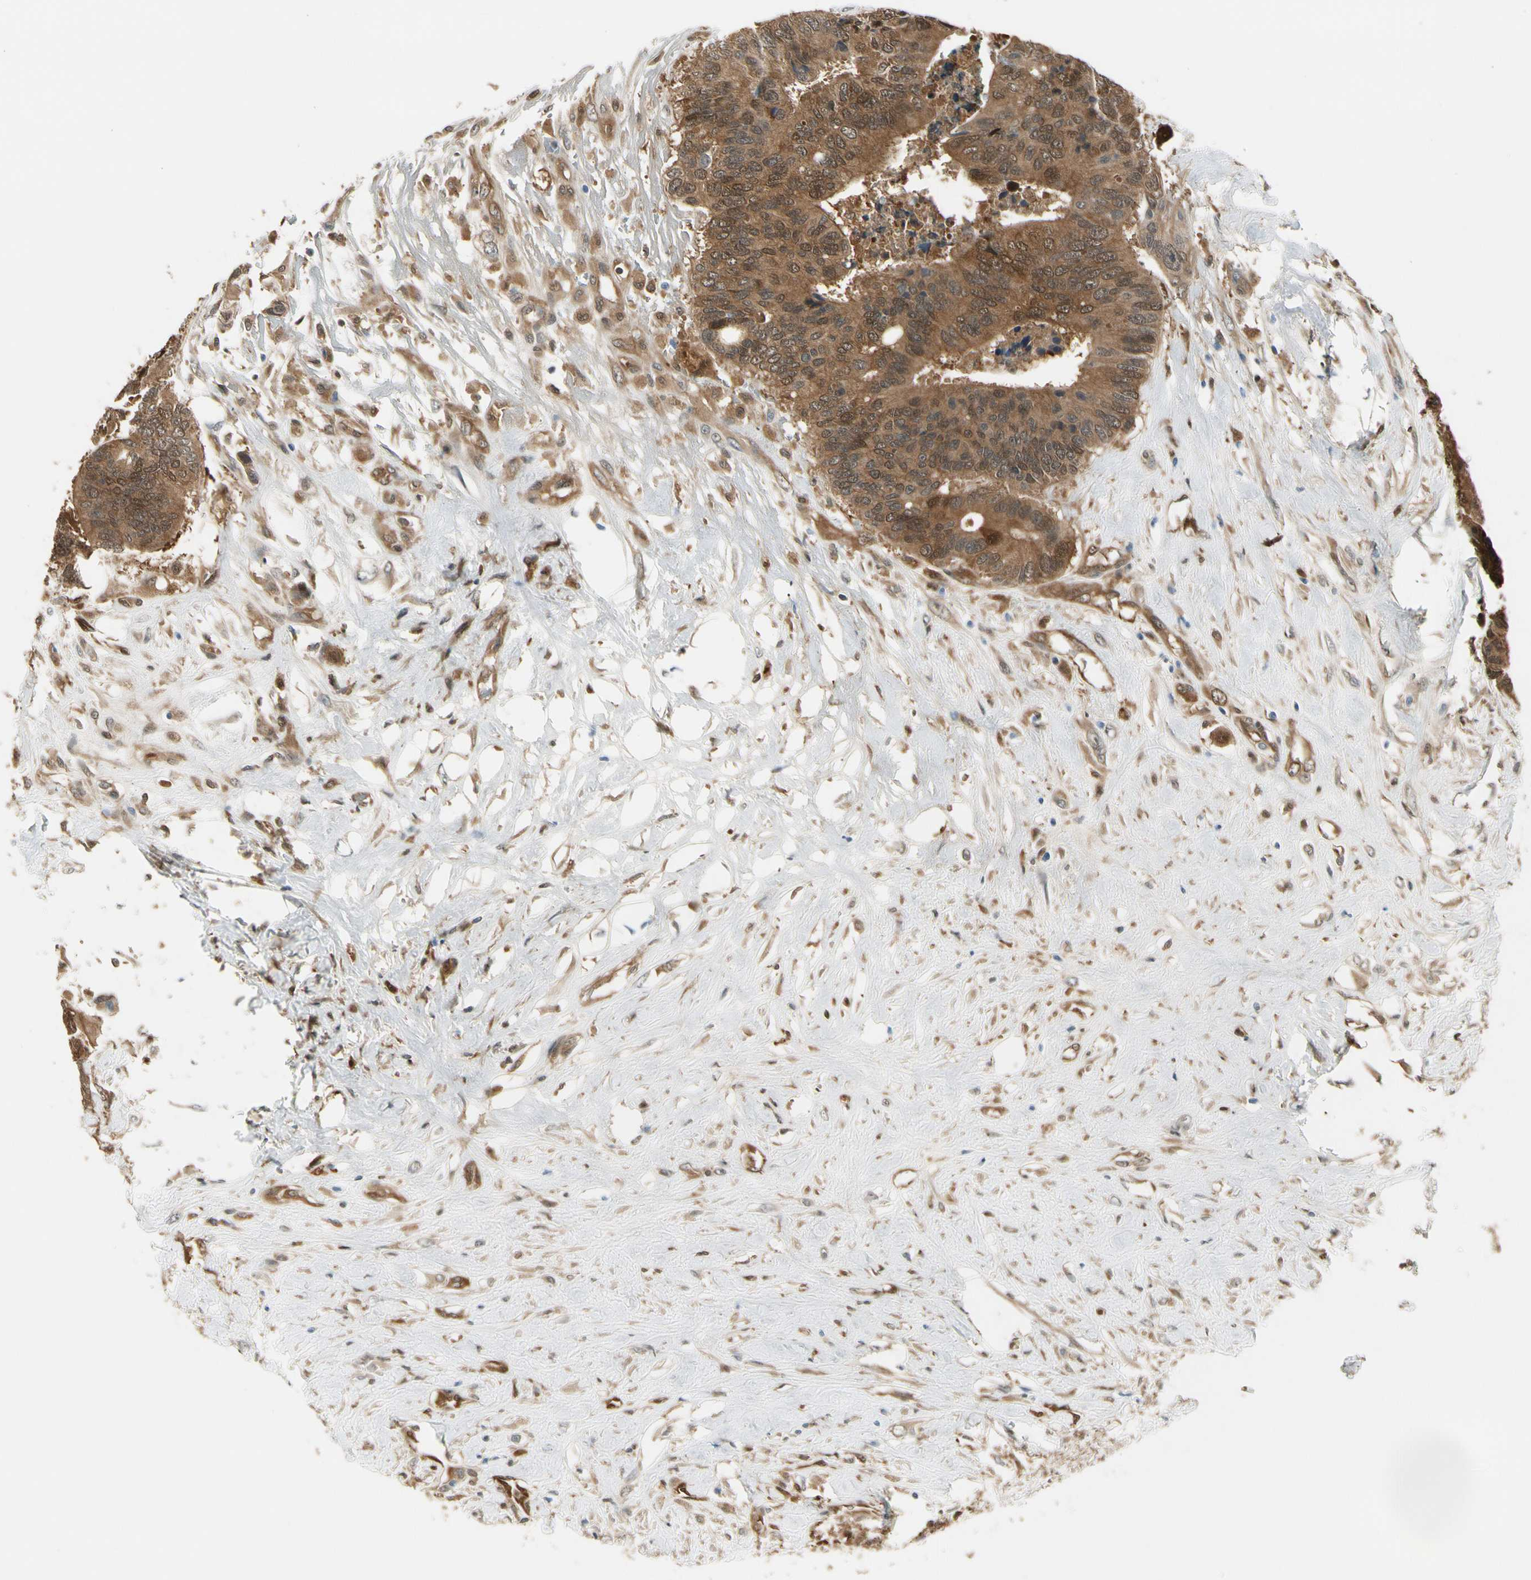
{"staining": {"intensity": "moderate", "quantity": ">75%", "location": "cytoplasmic/membranous,nuclear"}, "tissue": "colorectal cancer", "cell_type": "Tumor cells", "image_type": "cancer", "snomed": [{"axis": "morphology", "description": "Adenocarcinoma, NOS"}, {"axis": "topography", "description": "Rectum"}], "caption": "Protein expression analysis of adenocarcinoma (colorectal) shows moderate cytoplasmic/membranous and nuclear positivity in approximately >75% of tumor cells. (brown staining indicates protein expression, while blue staining denotes nuclei).", "gene": "SERPINB6", "patient": {"sex": "male", "age": 55}}